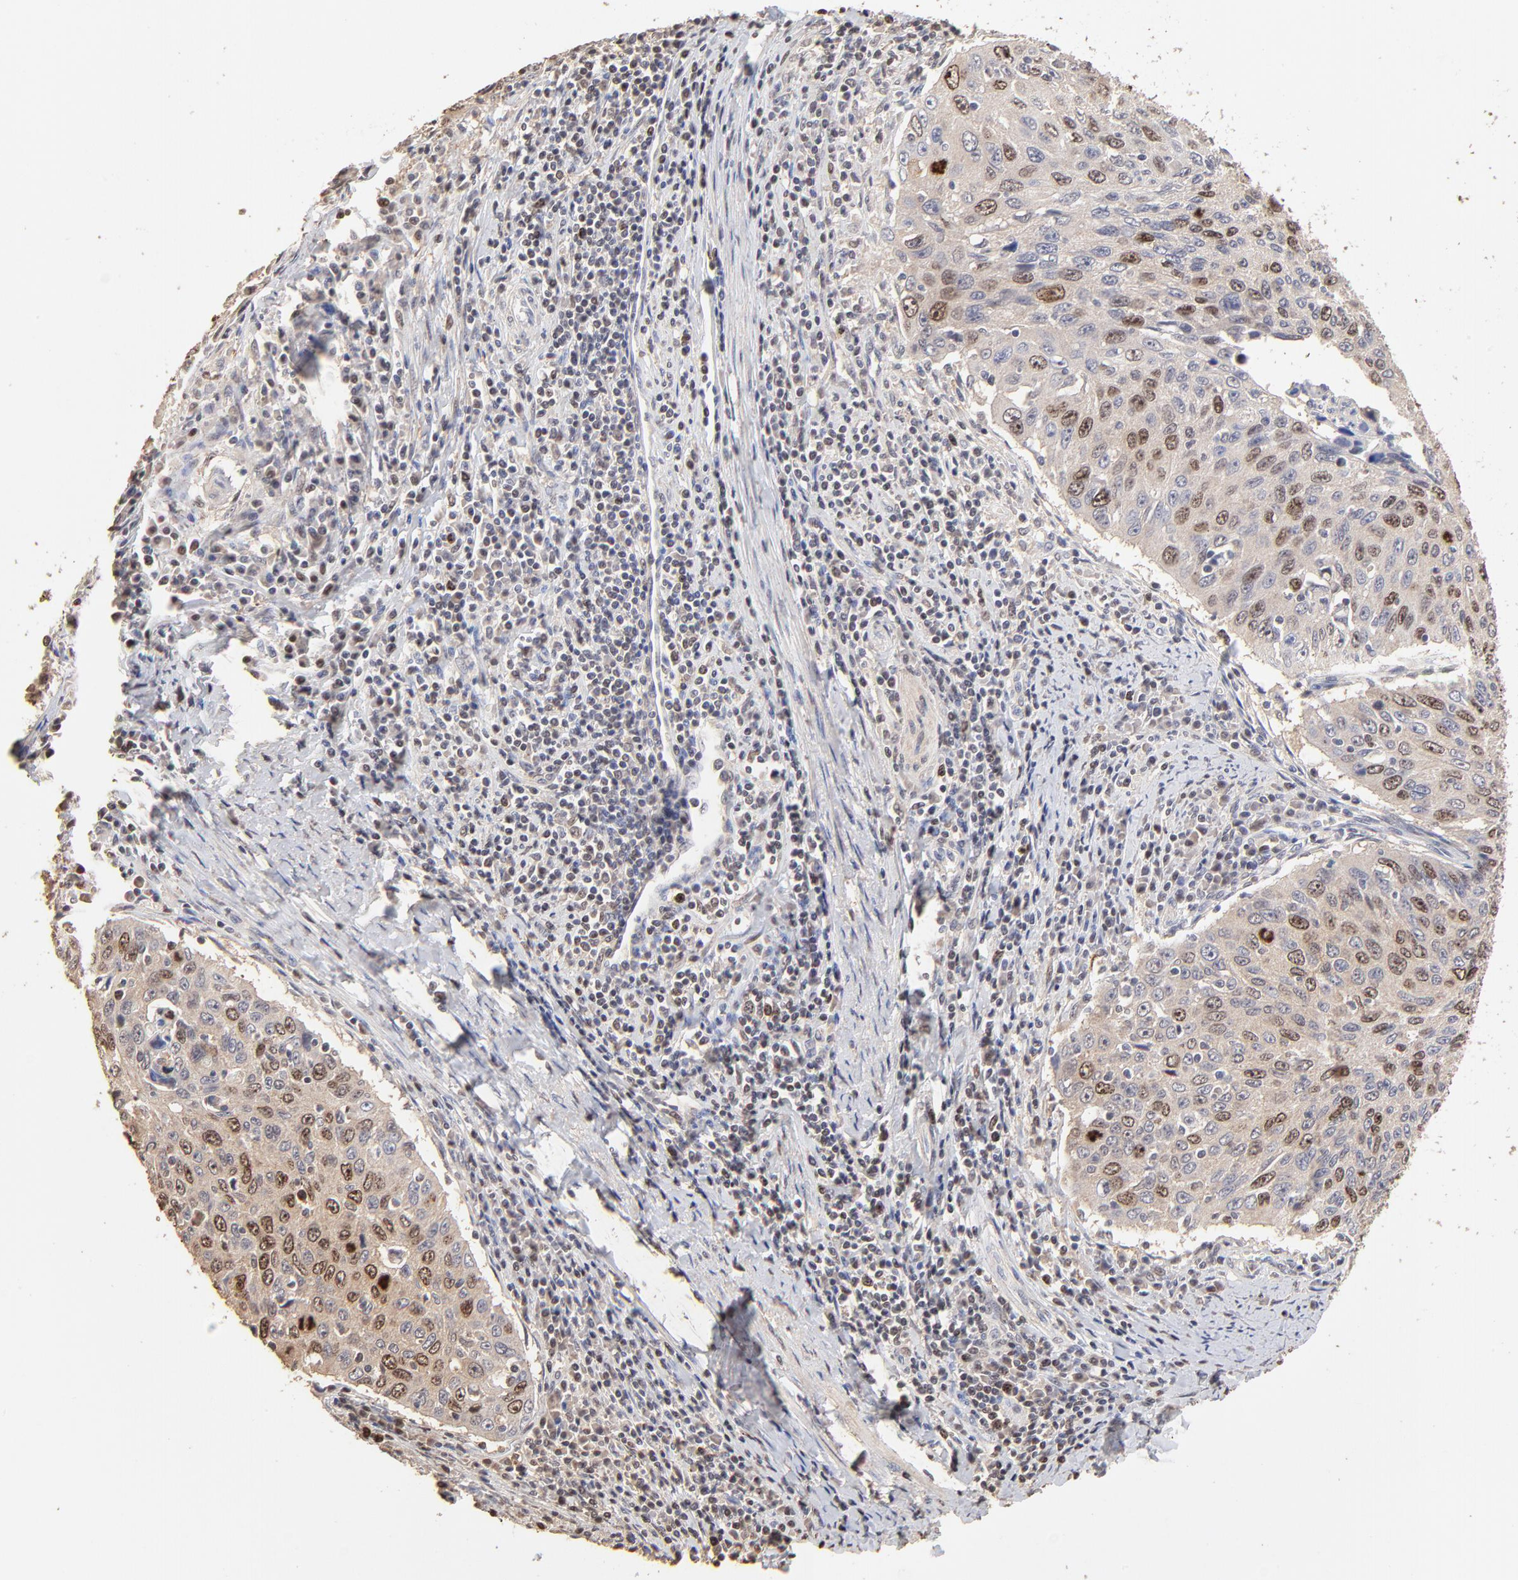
{"staining": {"intensity": "moderate", "quantity": "25%-75%", "location": "cytoplasmic/membranous,nuclear"}, "tissue": "cervical cancer", "cell_type": "Tumor cells", "image_type": "cancer", "snomed": [{"axis": "morphology", "description": "Squamous cell carcinoma, NOS"}, {"axis": "topography", "description": "Cervix"}], "caption": "Cervical cancer (squamous cell carcinoma) stained with a brown dye demonstrates moderate cytoplasmic/membranous and nuclear positive staining in about 25%-75% of tumor cells.", "gene": "BIRC5", "patient": {"sex": "female", "age": 53}}